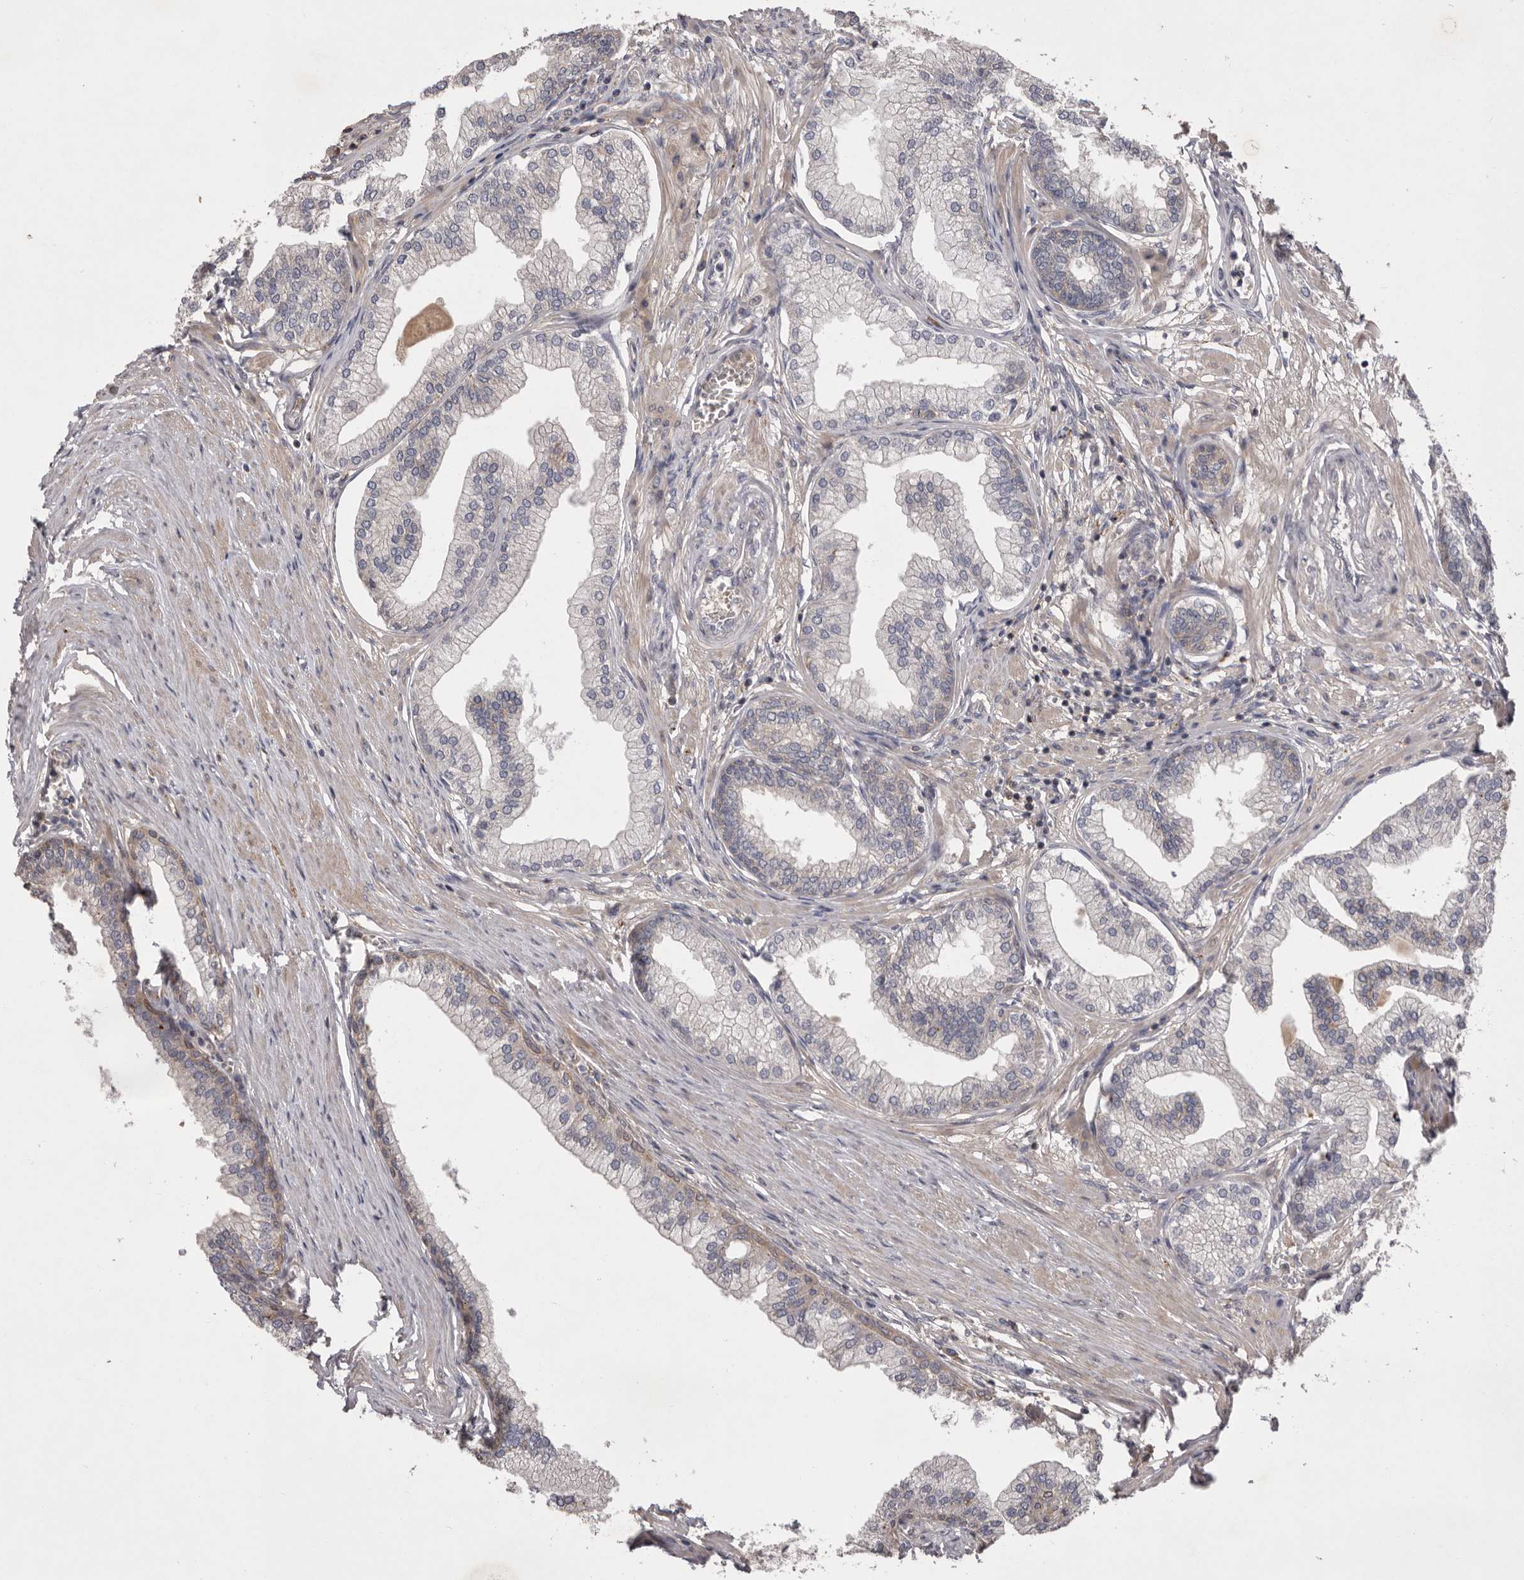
{"staining": {"intensity": "weak", "quantity": "25%-75%", "location": "cytoplasmic/membranous"}, "tissue": "prostate", "cell_type": "Glandular cells", "image_type": "normal", "snomed": [{"axis": "morphology", "description": "Normal tissue, NOS"}, {"axis": "morphology", "description": "Urothelial carcinoma, Low grade"}, {"axis": "topography", "description": "Urinary bladder"}, {"axis": "topography", "description": "Prostate"}], "caption": "This is a photomicrograph of immunohistochemistry staining of unremarkable prostate, which shows weak expression in the cytoplasmic/membranous of glandular cells.", "gene": "WDR47", "patient": {"sex": "male", "age": 60}}